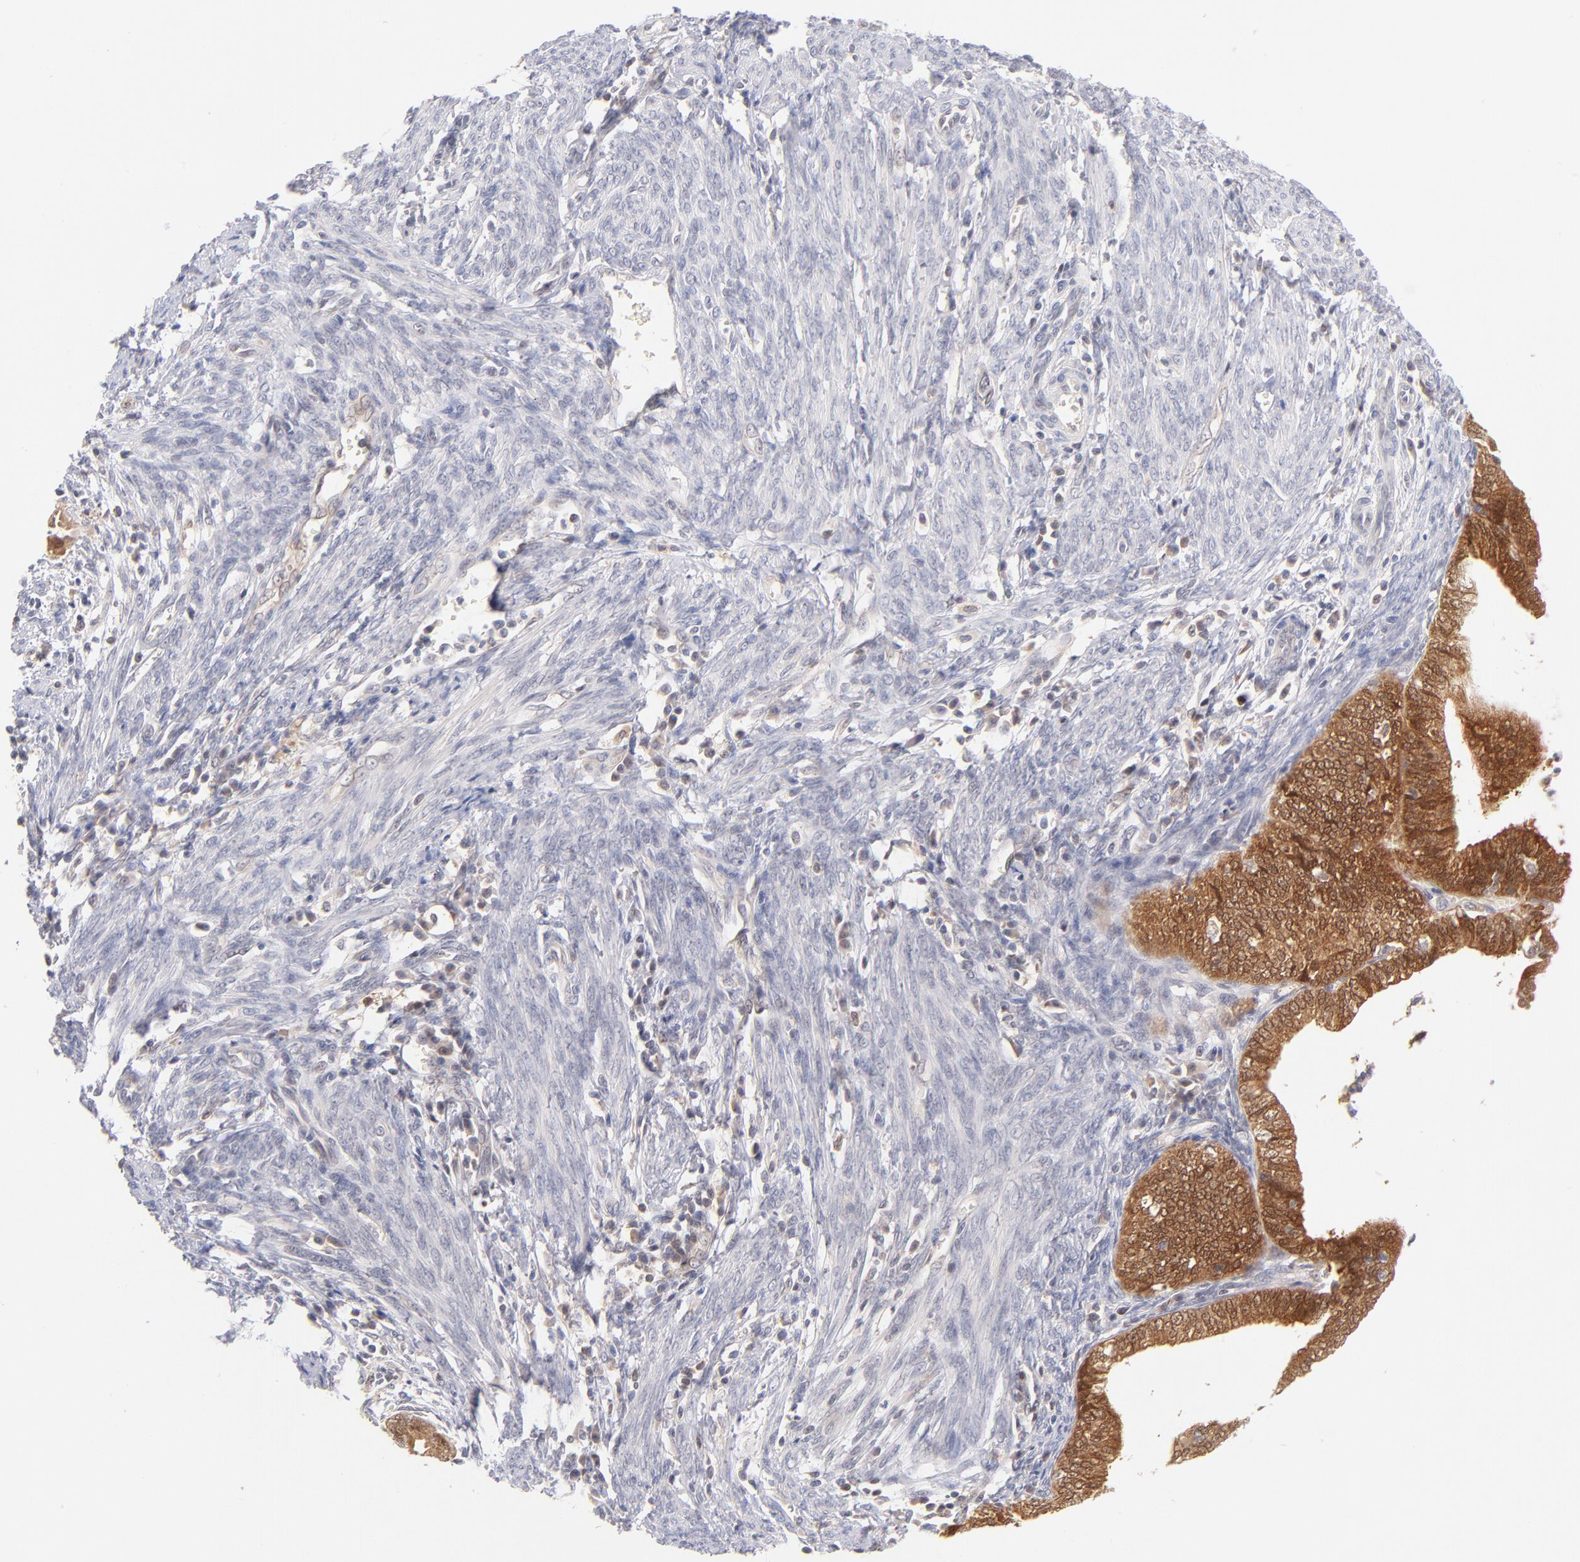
{"staining": {"intensity": "moderate", "quantity": ">75%", "location": "cytoplasmic/membranous,nuclear"}, "tissue": "endometrial cancer", "cell_type": "Tumor cells", "image_type": "cancer", "snomed": [{"axis": "morphology", "description": "Adenocarcinoma, NOS"}, {"axis": "topography", "description": "Endometrium"}], "caption": "The photomicrograph displays a brown stain indicating the presence of a protein in the cytoplasmic/membranous and nuclear of tumor cells in adenocarcinoma (endometrial). (brown staining indicates protein expression, while blue staining denotes nuclei).", "gene": "CASP6", "patient": {"sex": "female", "age": 66}}